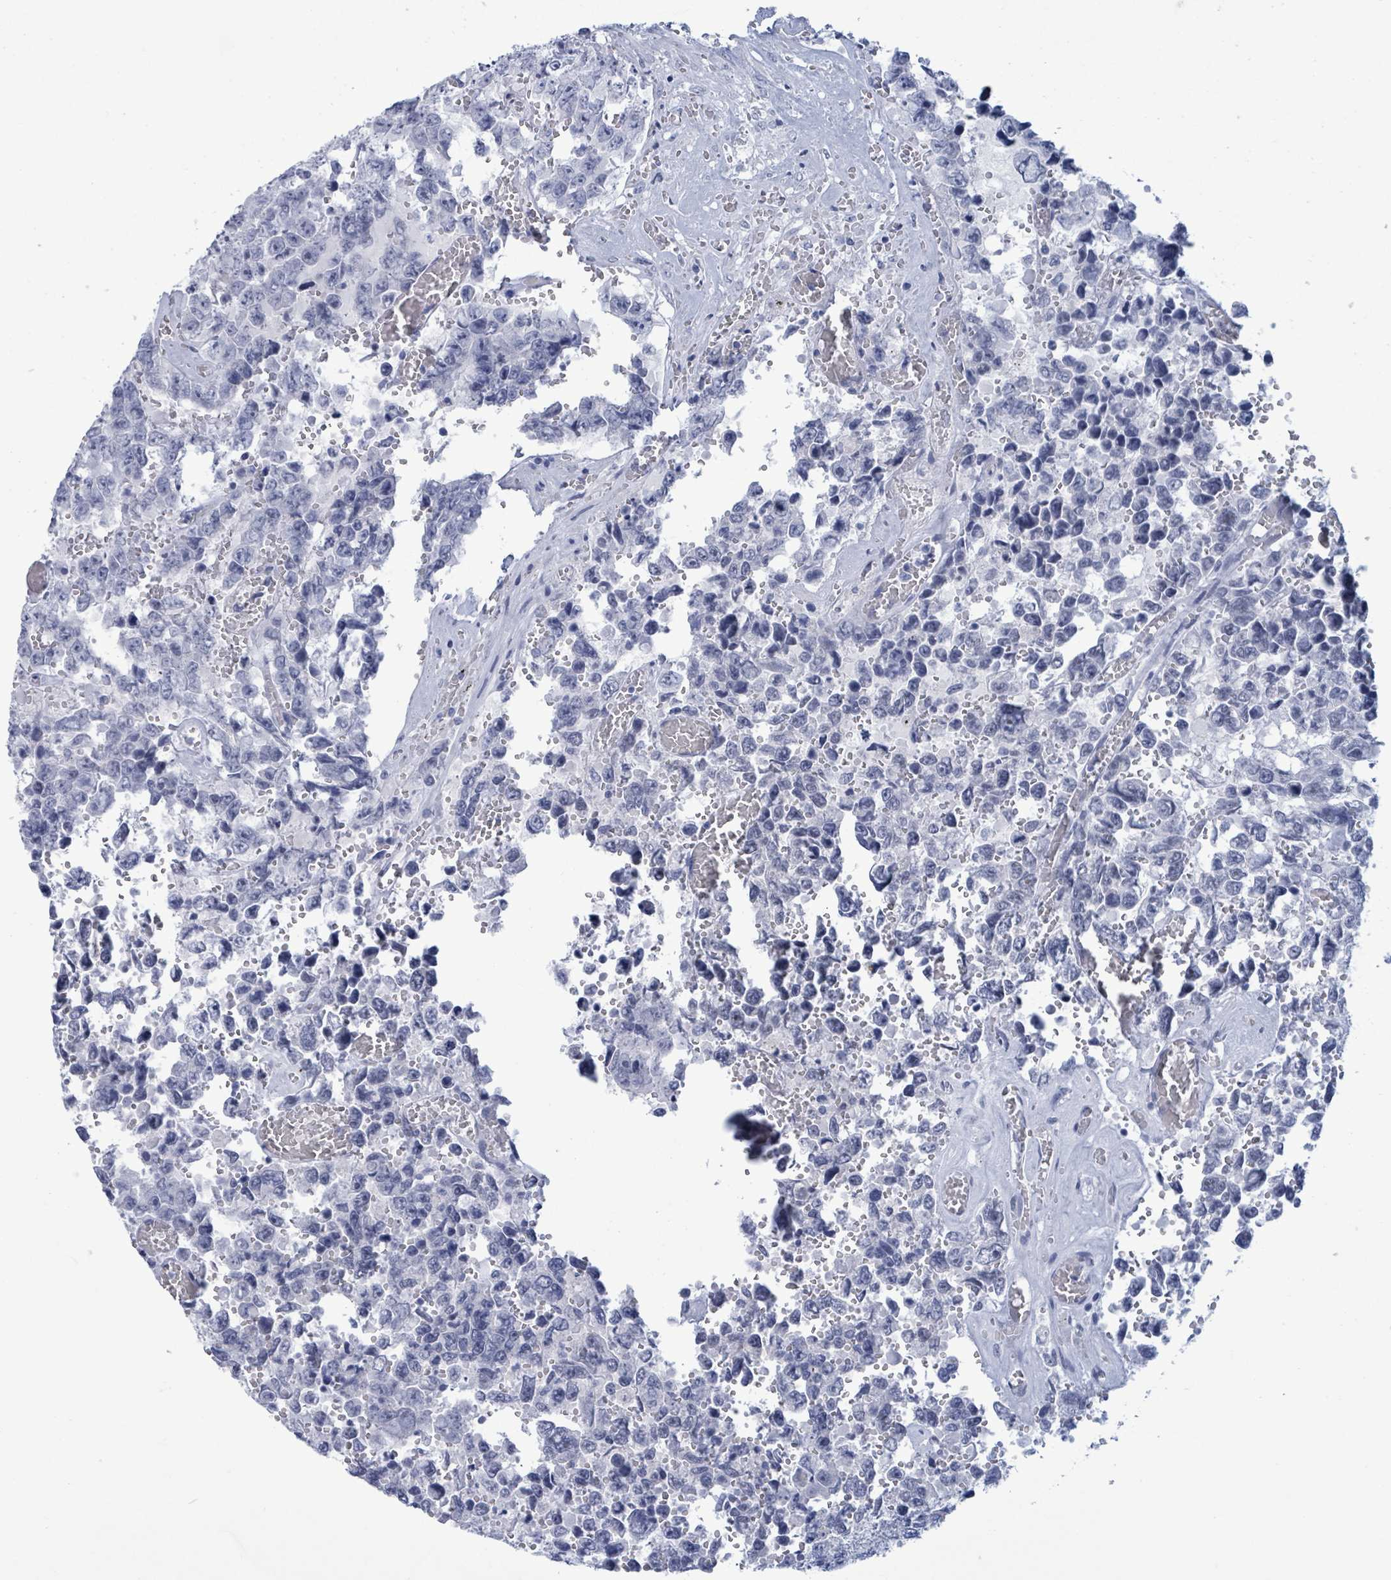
{"staining": {"intensity": "negative", "quantity": "none", "location": "none"}, "tissue": "testis cancer", "cell_type": "Tumor cells", "image_type": "cancer", "snomed": [{"axis": "morphology", "description": "Normal tissue, NOS"}, {"axis": "morphology", "description": "Carcinoma, Embryonal, NOS"}, {"axis": "topography", "description": "Testis"}, {"axis": "topography", "description": "Epididymis"}], "caption": "The image exhibits no significant staining in tumor cells of testis cancer.", "gene": "ZNF771", "patient": {"sex": "male", "age": 25}}